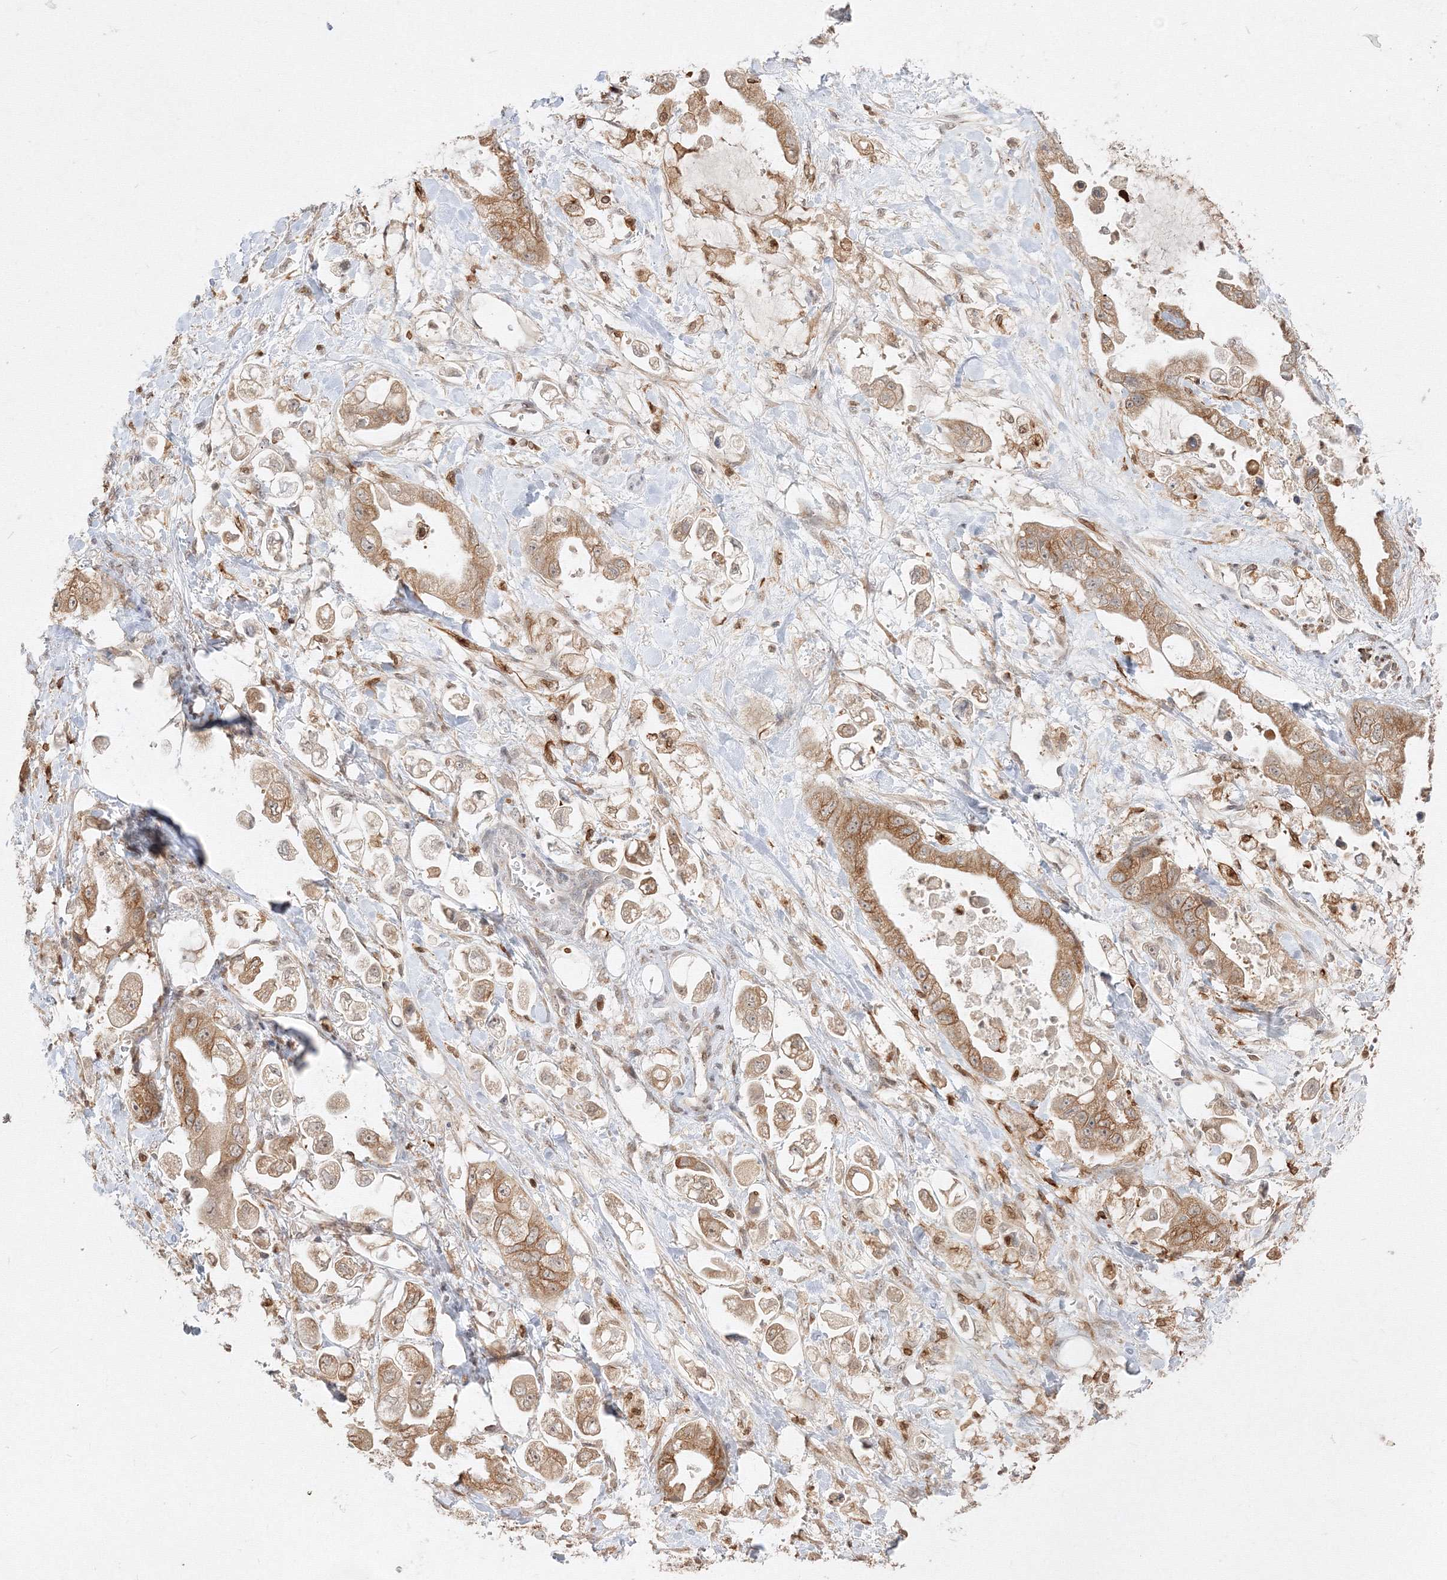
{"staining": {"intensity": "moderate", "quantity": ">75%", "location": "cytoplasmic/membranous"}, "tissue": "stomach cancer", "cell_type": "Tumor cells", "image_type": "cancer", "snomed": [{"axis": "morphology", "description": "Adenocarcinoma, NOS"}, {"axis": "topography", "description": "Stomach"}], "caption": "Moderate cytoplasmic/membranous expression for a protein is identified in approximately >75% of tumor cells of stomach cancer (adenocarcinoma) using immunohistochemistry (IHC).", "gene": "TMEM50B", "patient": {"sex": "male", "age": 62}}